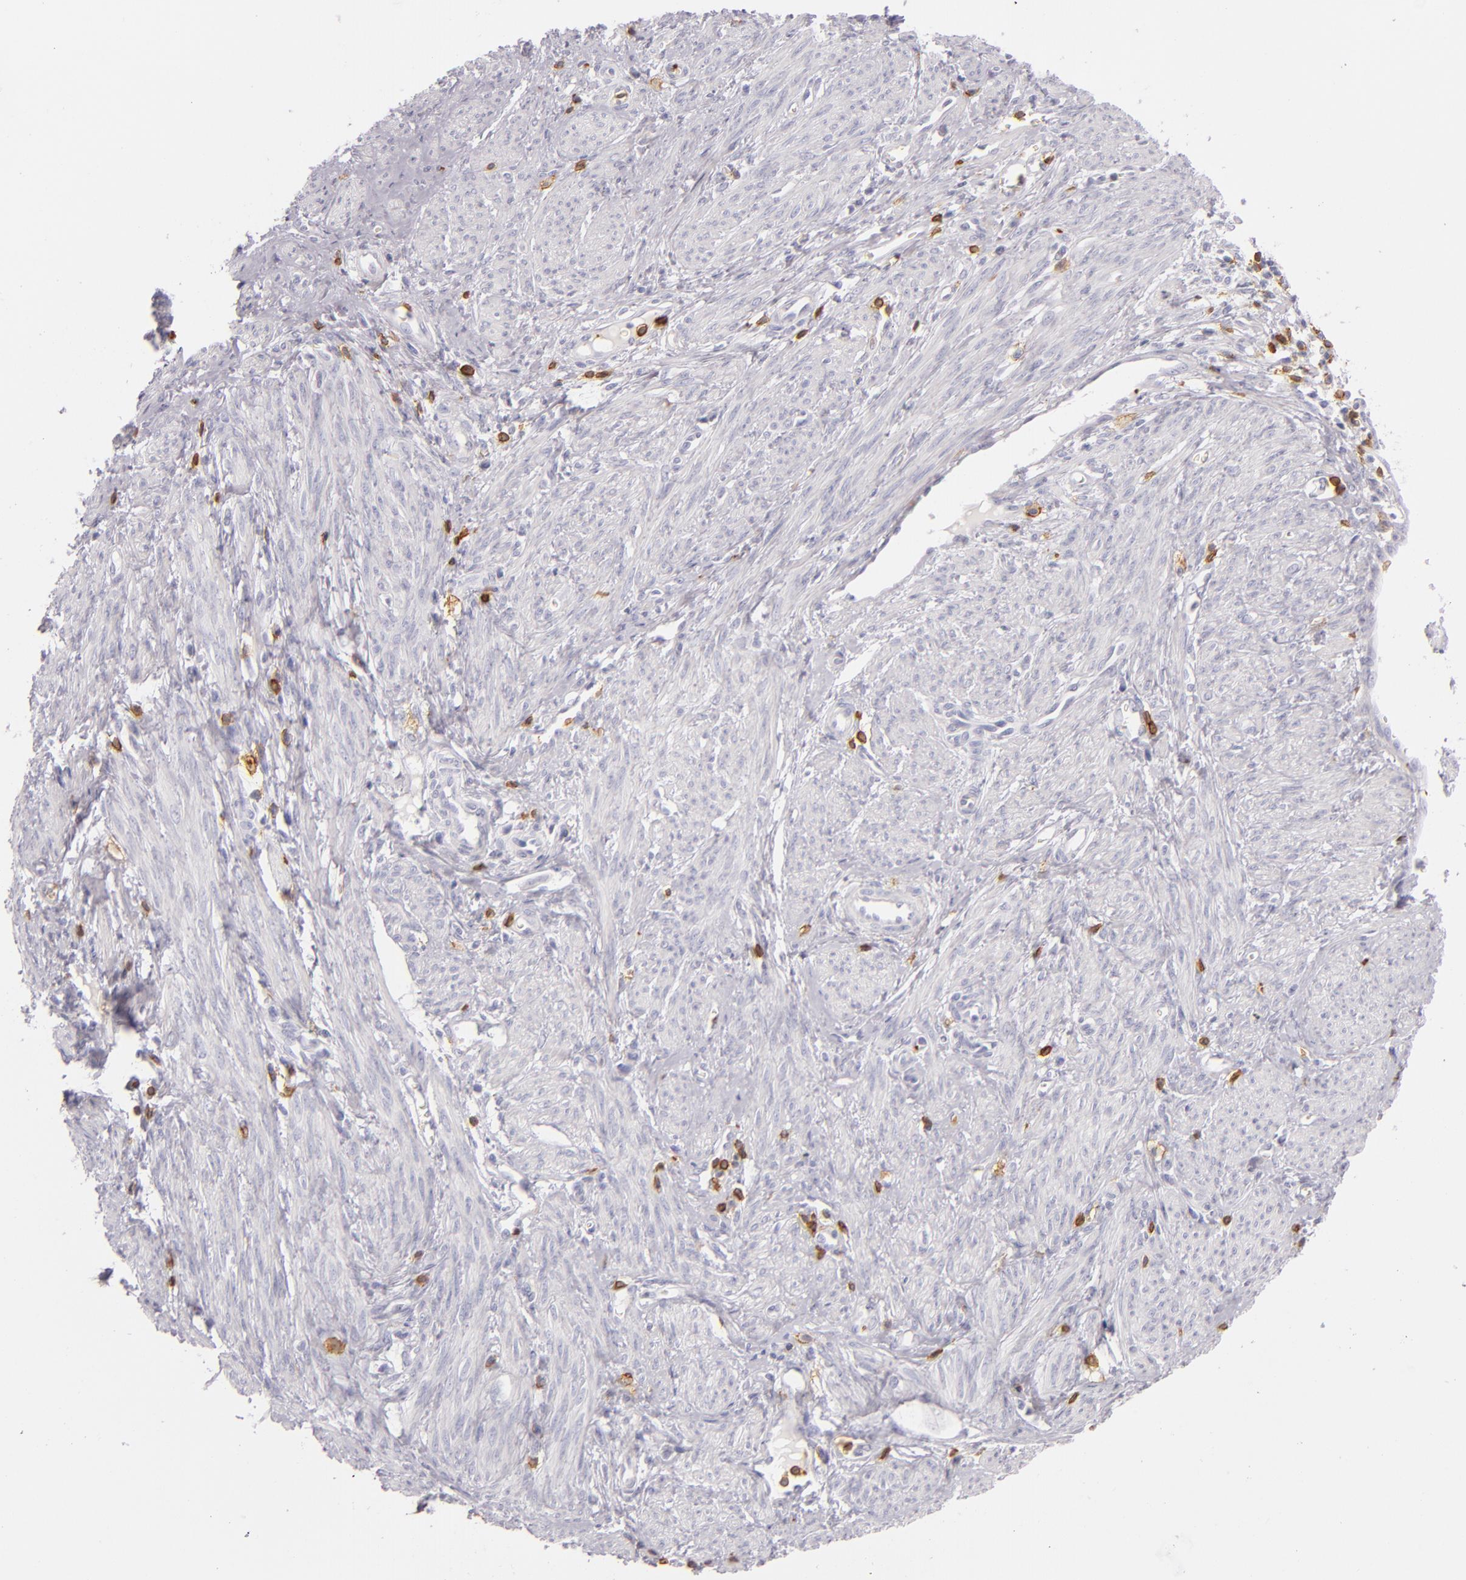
{"staining": {"intensity": "negative", "quantity": "none", "location": "none"}, "tissue": "endometrial cancer", "cell_type": "Tumor cells", "image_type": "cancer", "snomed": [{"axis": "morphology", "description": "Adenocarcinoma, NOS"}, {"axis": "topography", "description": "Endometrium"}], "caption": "The micrograph exhibits no significant expression in tumor cells of endometrial adenocarcinoma.", "gene": "LAT", "patient": {"sex": "female", "age": 75}}